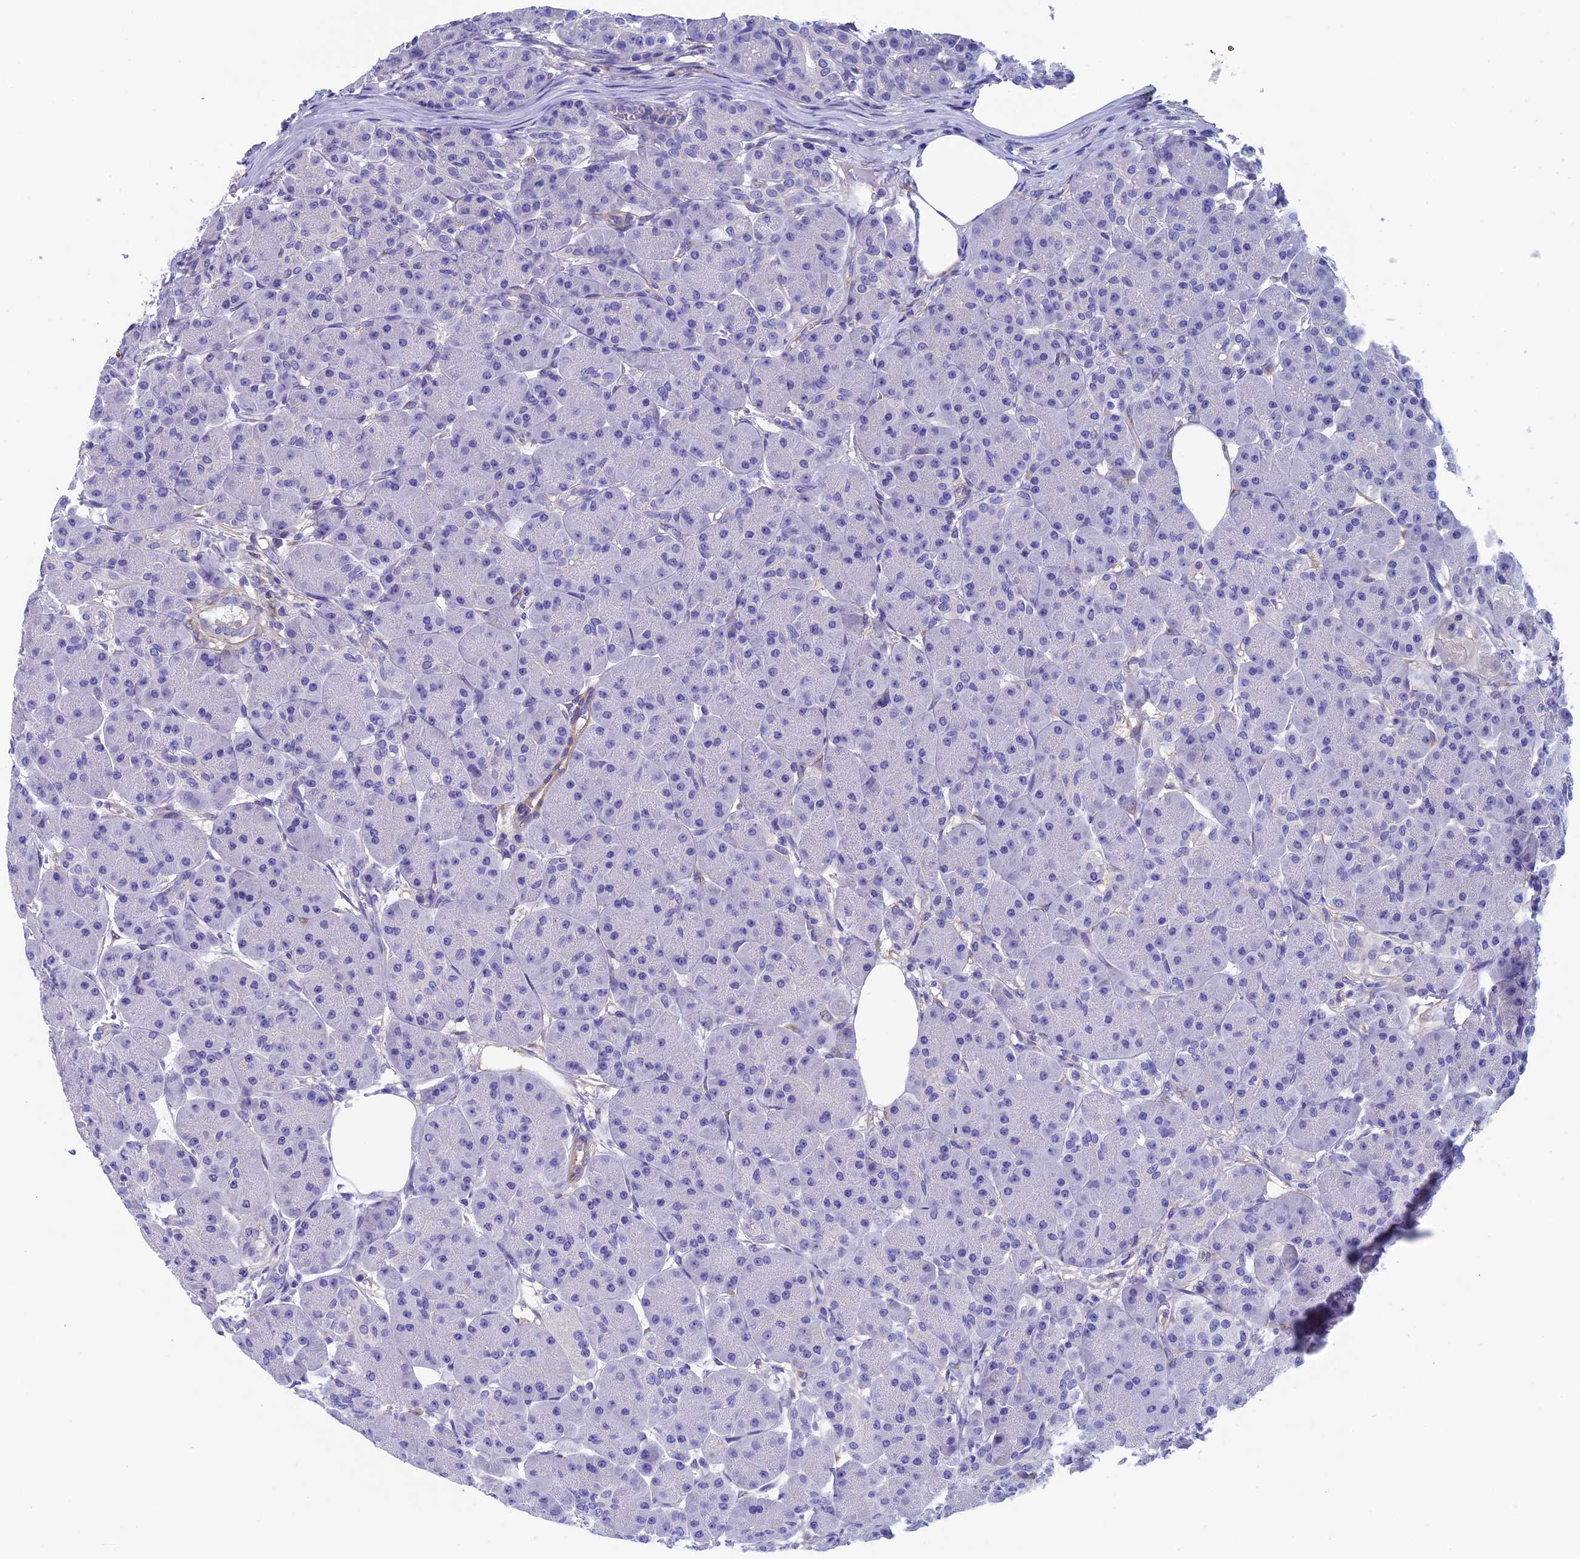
{"staining": {"intensity": "negative", "quantity": "none", "location": "none"}, "tissue": "pancreas", "cell_type": "Exocrine glandular cells", "image_type": "normal", "snomed": [{"axis": "morphology", "description": "Normal tissue, NOS"}, {"axis": "topography", "description": "Pancreas"}], "caption": "Immunohistochemistry micrograph of benign pancreas: human pancreas stained with DAB (3,3'-diaminobenzidine) shows no significant protein expression in exocrine glandular cells.", "gene": "ADH7", "patient": {"sex": "male", "age": 63}}